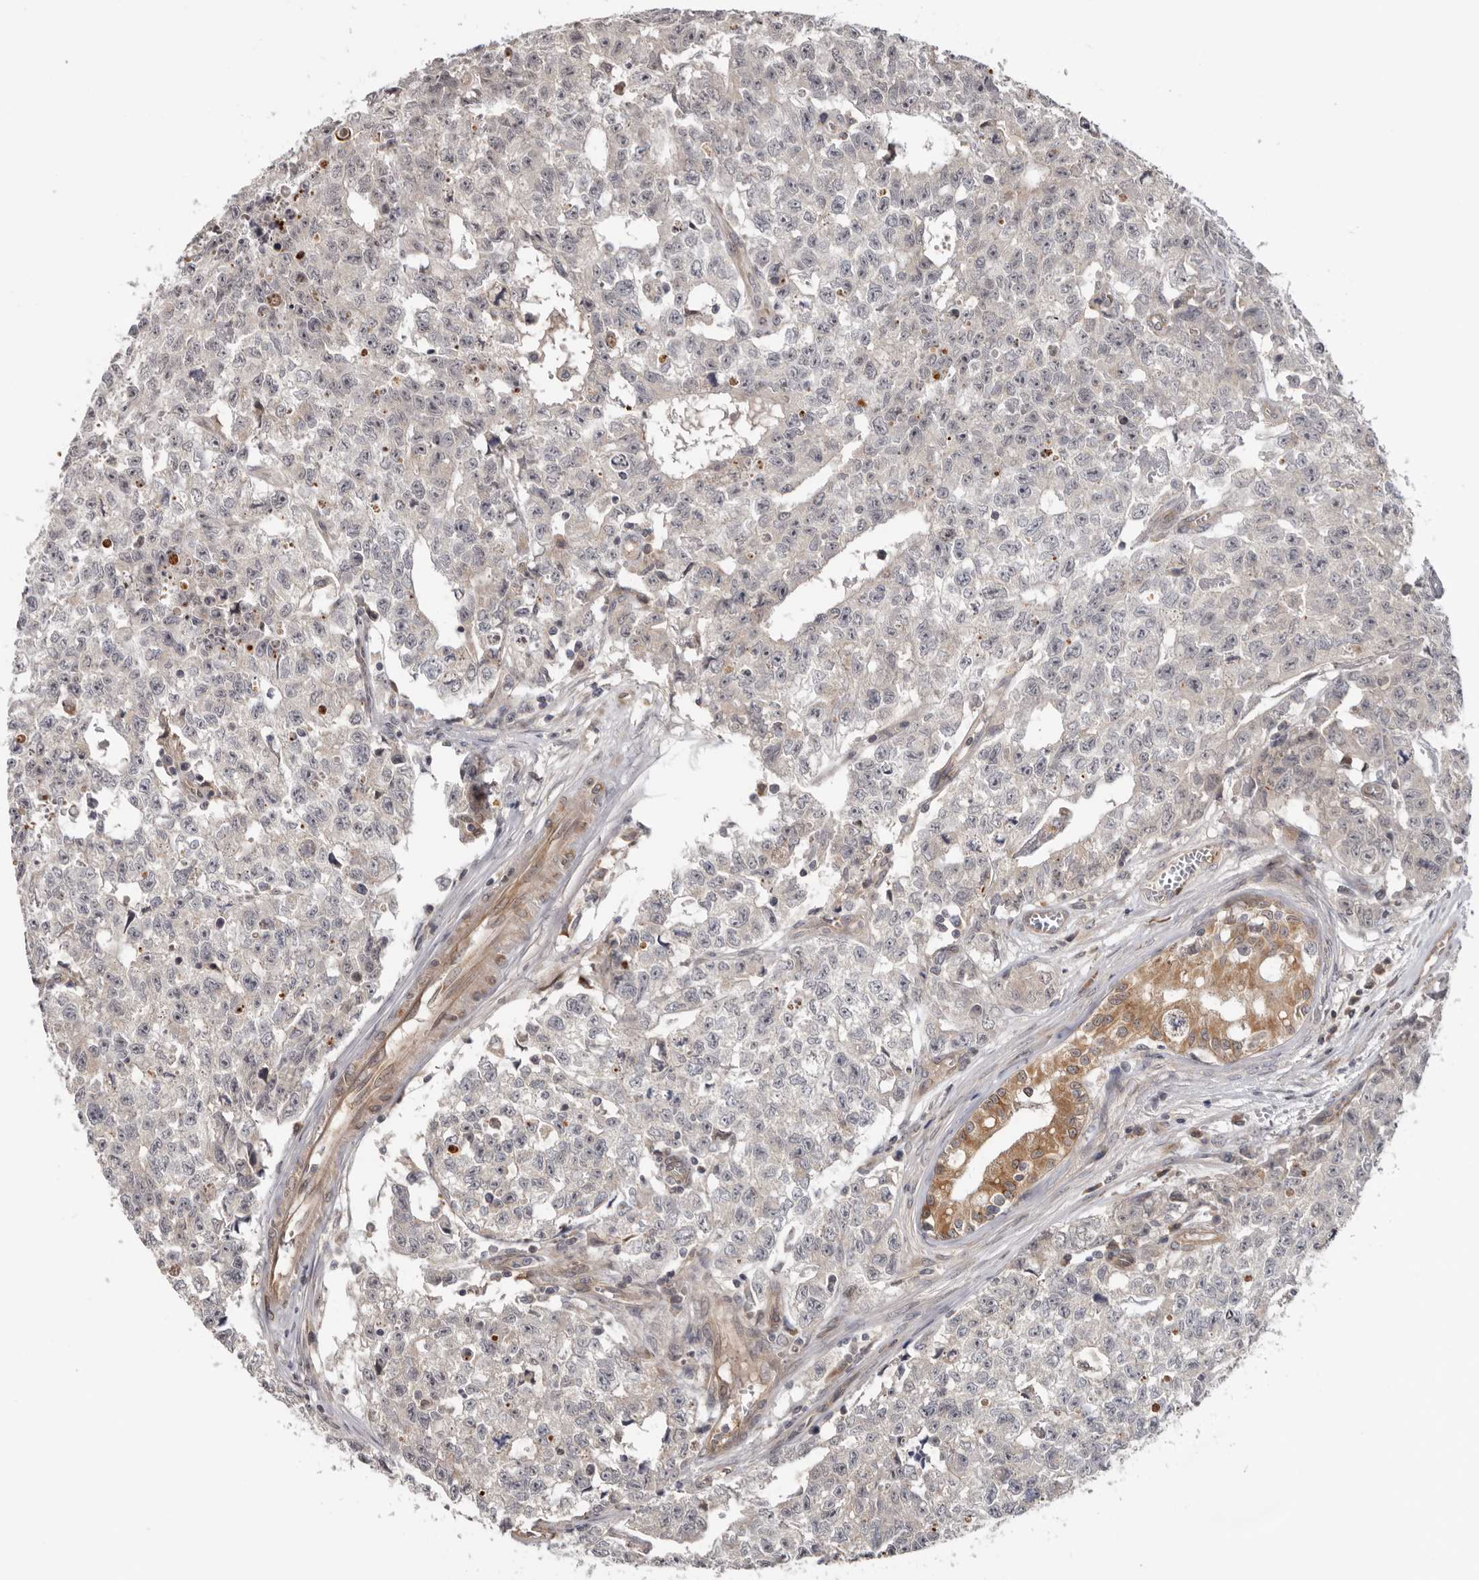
{"staining": {"intensity": "negative", "quantity": "none", "location": "none"}, "tissue": "testis cancer", "cell_type": "Tumor cells", "image_type": "cancer", "snomed": [{"axis": "morphology", "description": "Carcinoma, Embryonal, NOS"}, {"axis": "topography", "description": "Testis"}], "caption": "Immunohistochemistry (IHC) photomicrograph of testis cancer stained for a protein (brown), which exhibits no staining in tumor cells.", "gene": "BAD", "patient": {"sex": "male", "age": 28}}